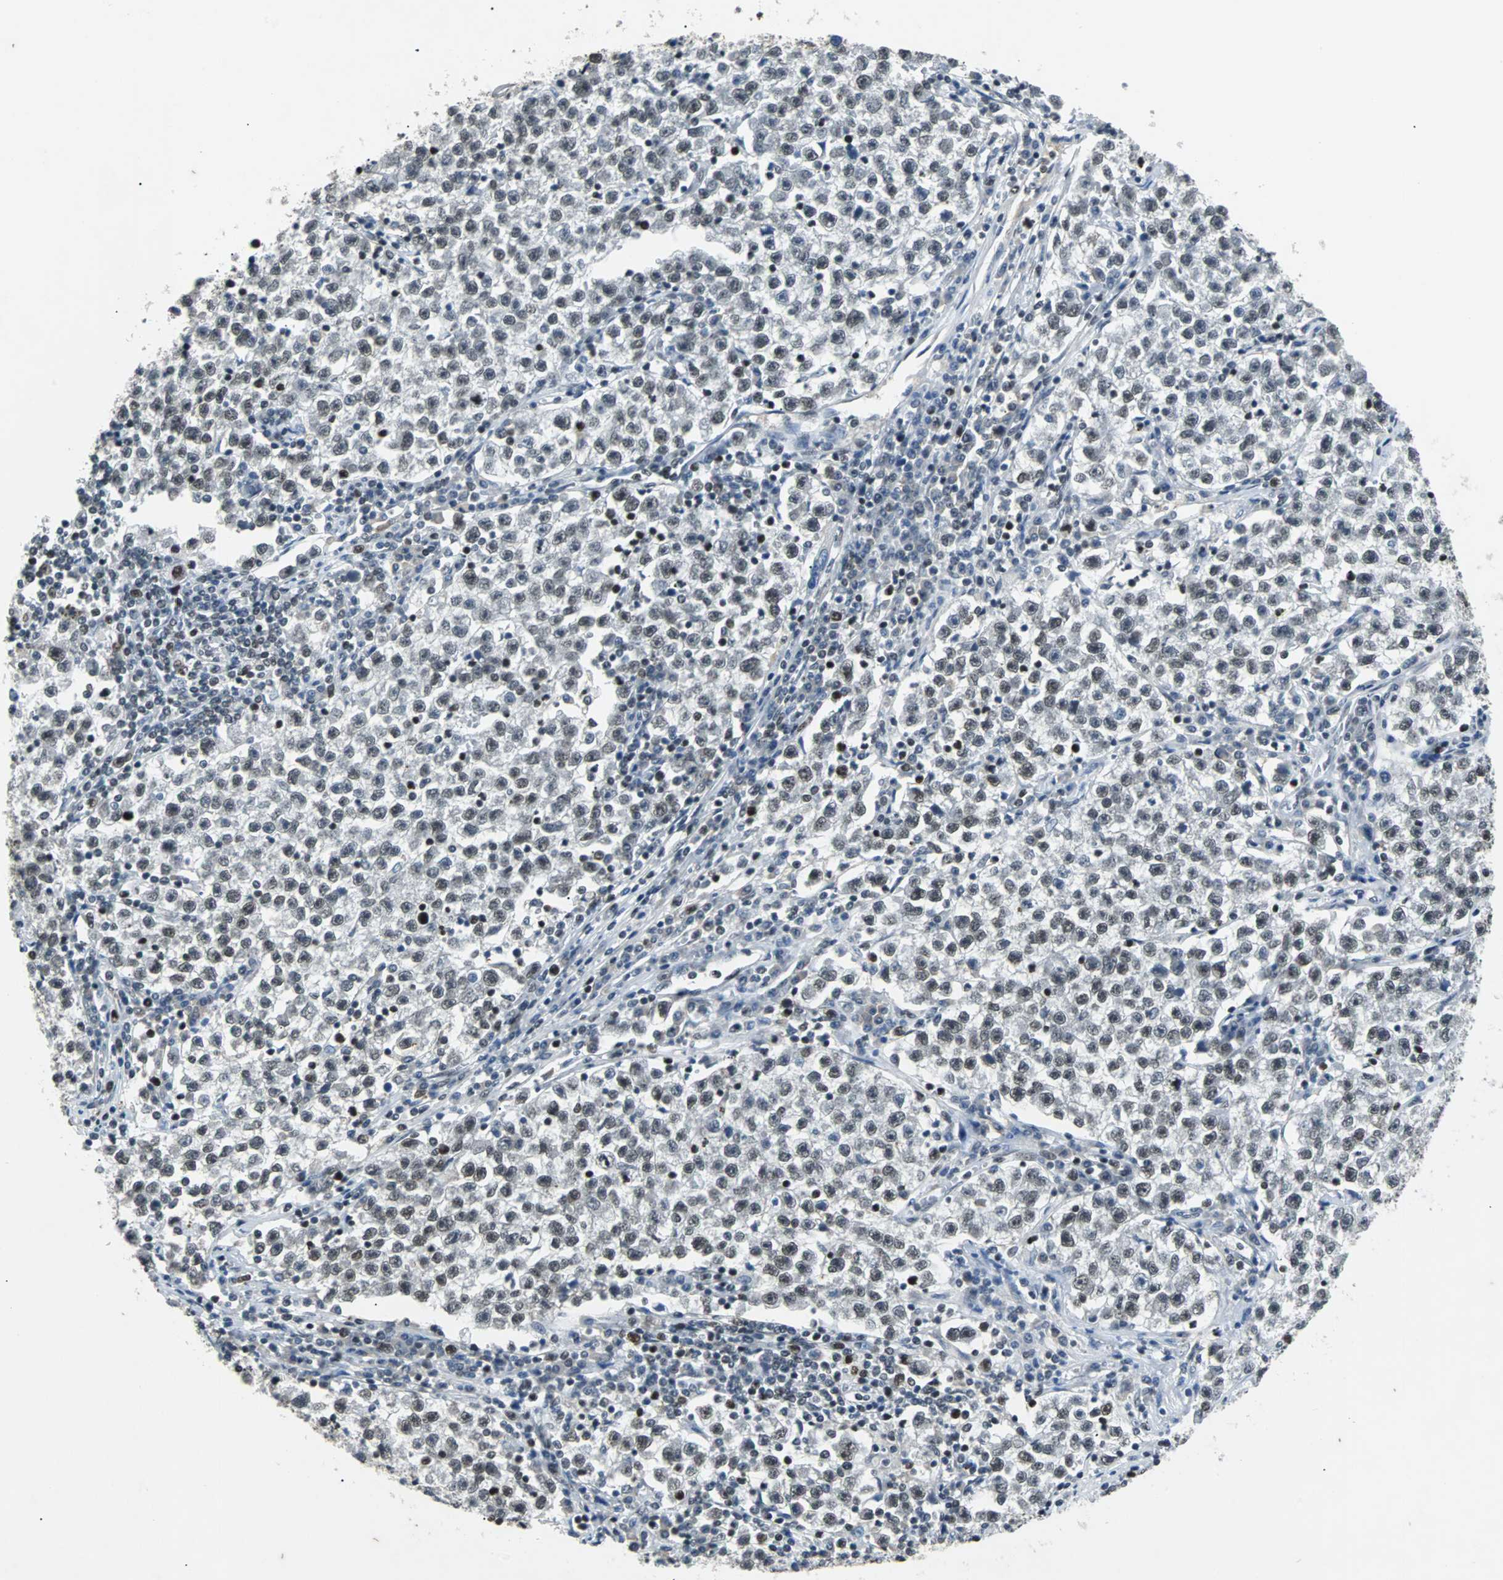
{"staining": {"intensity": "moderate", "quantity": ">75%", "location": "nuclear"}, "tissue": "testis cancer", "cell_type": "Tumor cells", "image_type": "cancer", "snomed": [{"axis": "morphology", "description": "Seminoma, NOS"}, {"axis": "topography", "description": "Testis"}], "caption": "IHC image of neoplastic tissue: human testis cancer (seminoma) stained using immunohistochemistry (IHC) displays medium levels of moderate protein expression localized specifically in the nuclear of tumor cells, appearing as a nuclear brown color.", "gene": "GATAD2A", "patient": {"sex": "male", "age": 22}}